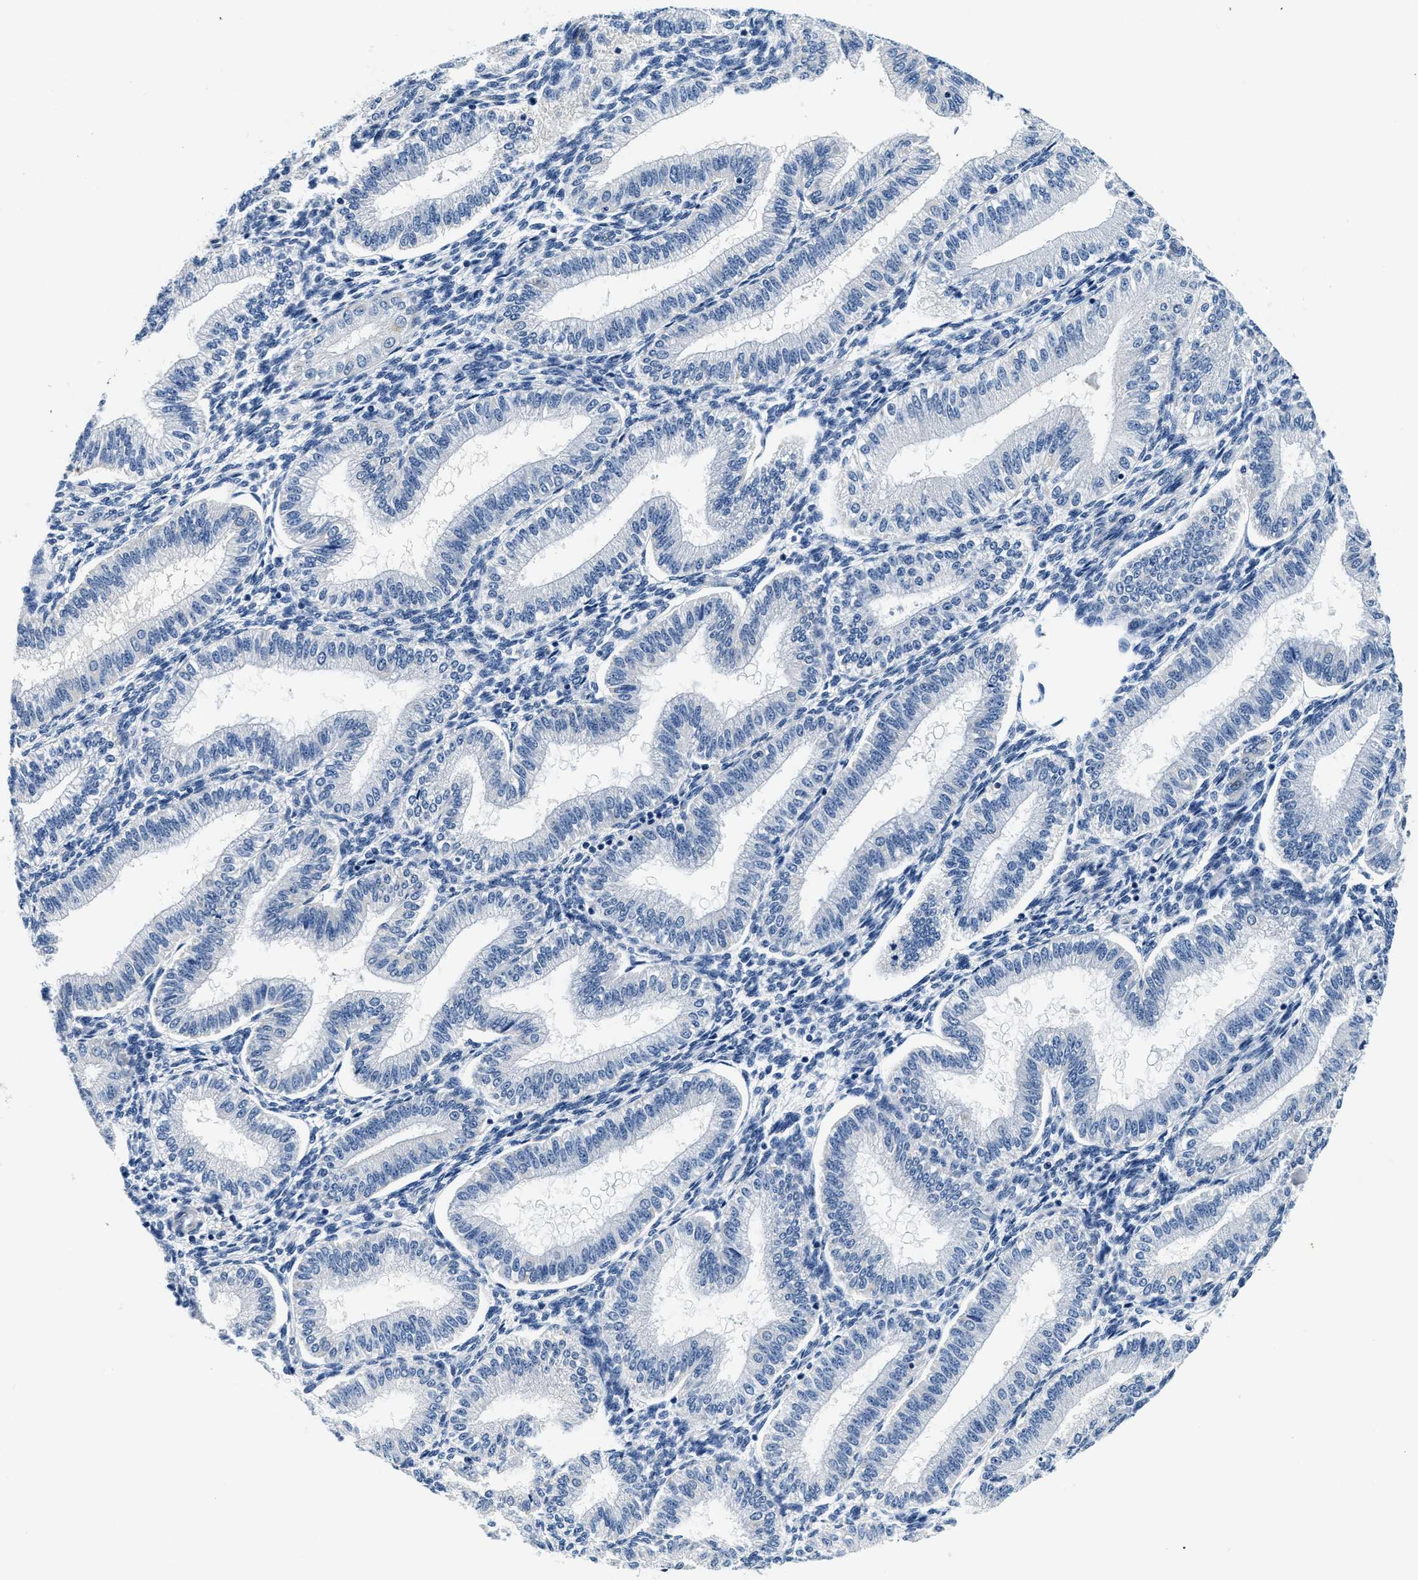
{"staining": {"intensity": "negative", "quantity": "none", "location": "none"}, "tissue": "endometrium", "cell_type": "Cells in endometrial stroma", "image_type": "normal", "snomed": [{"axis": "morphology", "description": "Normal tissue, NOS"}, {"axis": "topography", "description": "Endometrium"}], "caption": "Protein analysis of normal endometrium reveals no significant positivity in cells in endometrial stroma.", "gene": "HS3ST2", "patient": {"sex": "female", "age": 39}}